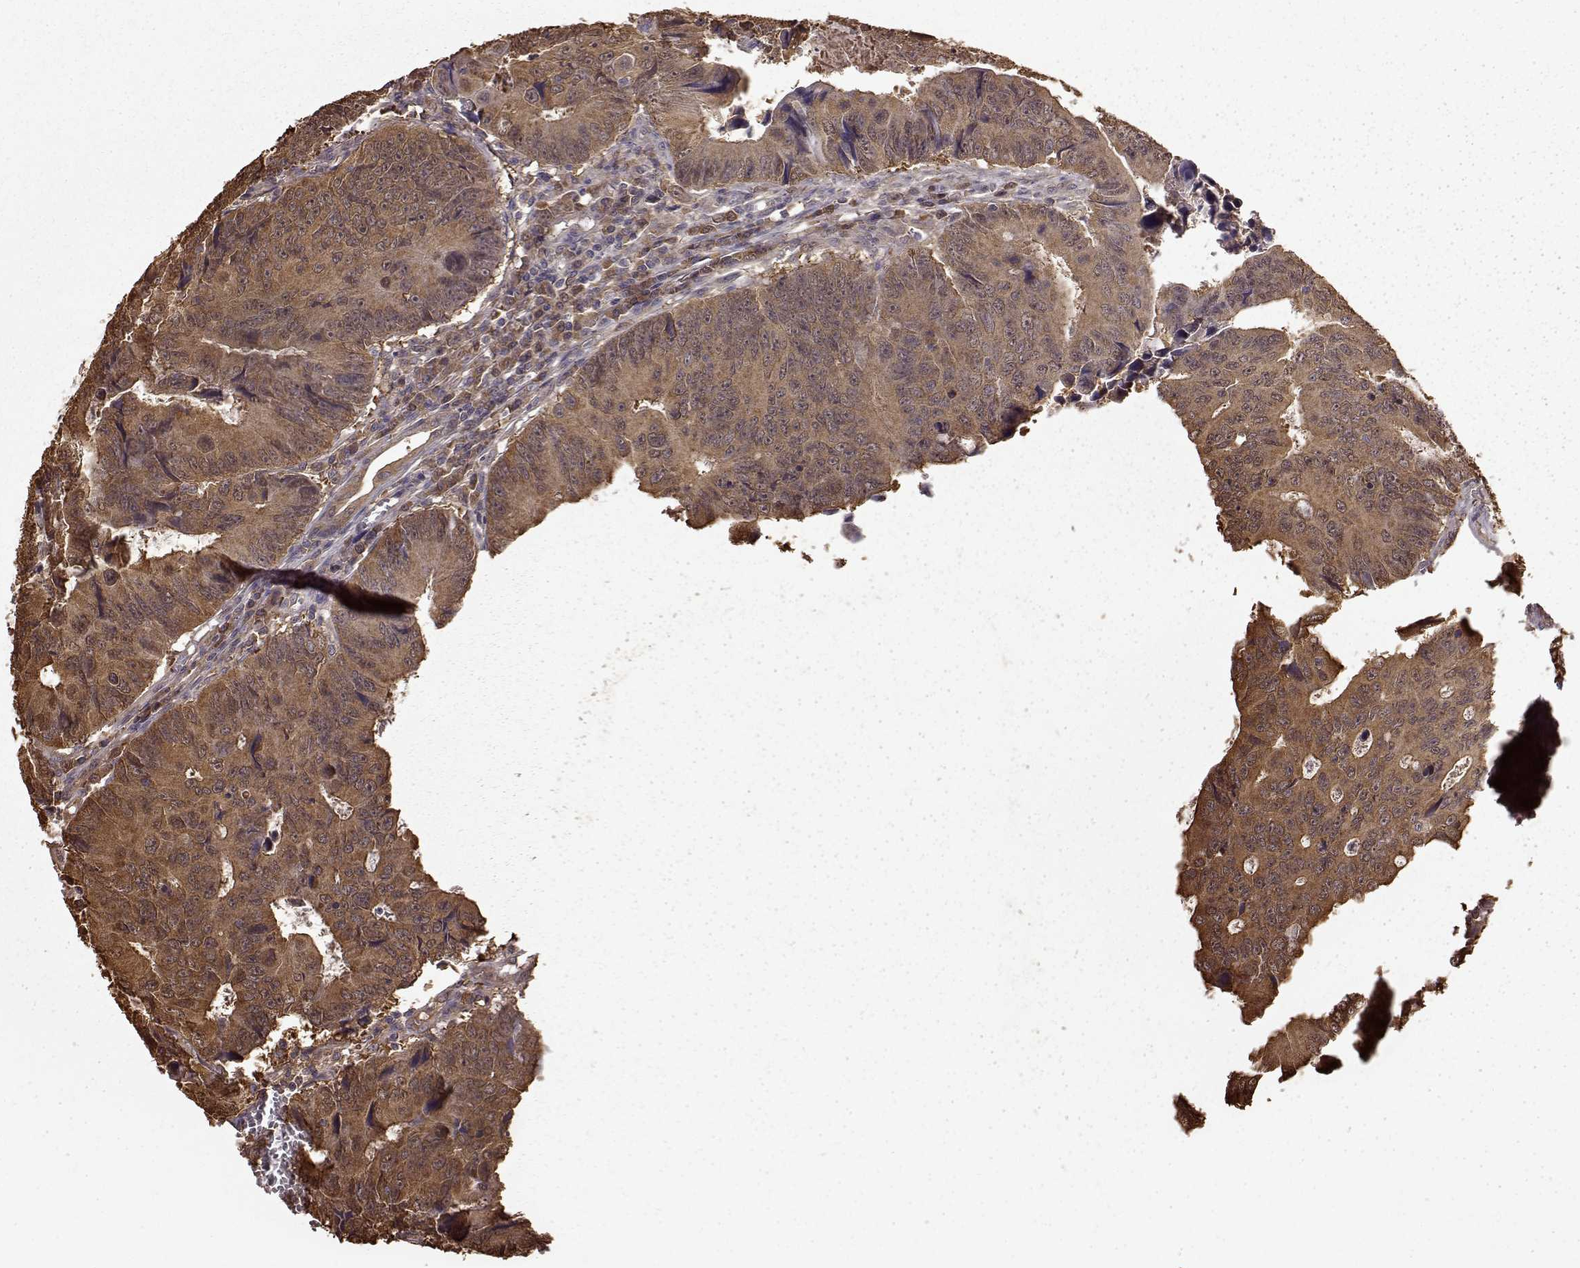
{"staining": {"intensity": "strong", "quantity": "25%-75%", "location": "cytoplasmic/membranous"}, "tissue": "colorectal cancer", "cell_type": "Tumor cells", "image_type": "cancer", "snomed": [{"axis": "morphology", "description": "Adenocarcinoma, NOS"}, {"axis": "topography", "description": "Colon"}], "caption": "Tumor cells display high levels of strong cytoplasmic/membranous staining in about 25%-75% of cells in colorectal cancer (adenocarcinoma).", "gene": "NME1-NME2", "patient": {"sex": "female", "age": 87}}